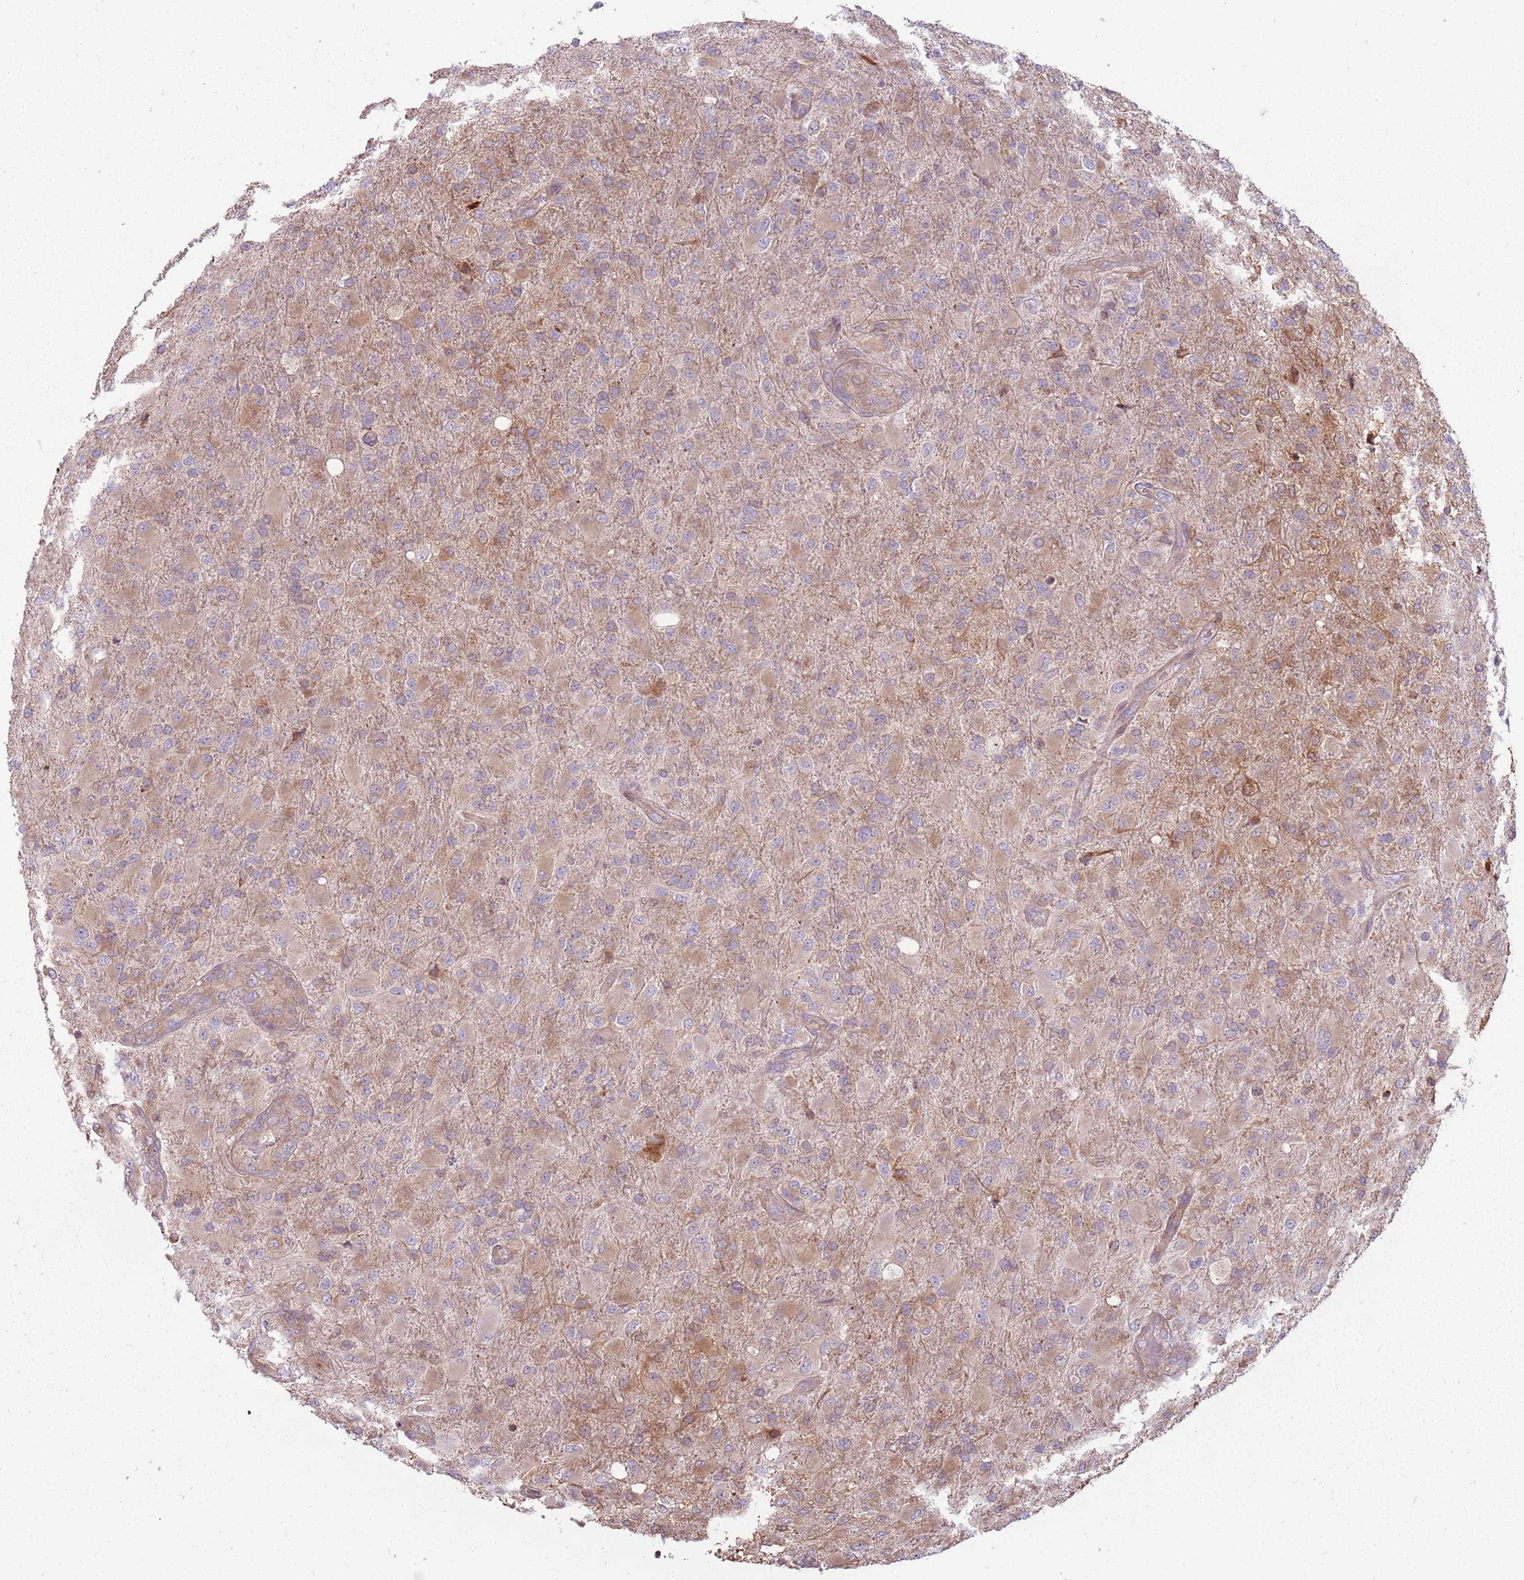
{"staining": {"intensity": "weak", "quantity": "25%-75%", "location": "cytoplasmic/membranous"}, "tissue": "glioma", "cell_type": "Tumor cells", "image_type": "cancer", "snomed": [{"axis": "morphology", "description": "Glioma, malignant, Low grade"}, {"axis": "topography", "description": "Brain"}], "caption": "This image demonstrates low-grade glioma (malignant) stained with IHC to label a protein in brown. The cytoplasmic/membranous of tumor cells show weak positivity for the protein. Nuclei are counter-stained blue.", "gene": "RPL21", "patient": {"sex": "male", "age": 65}}